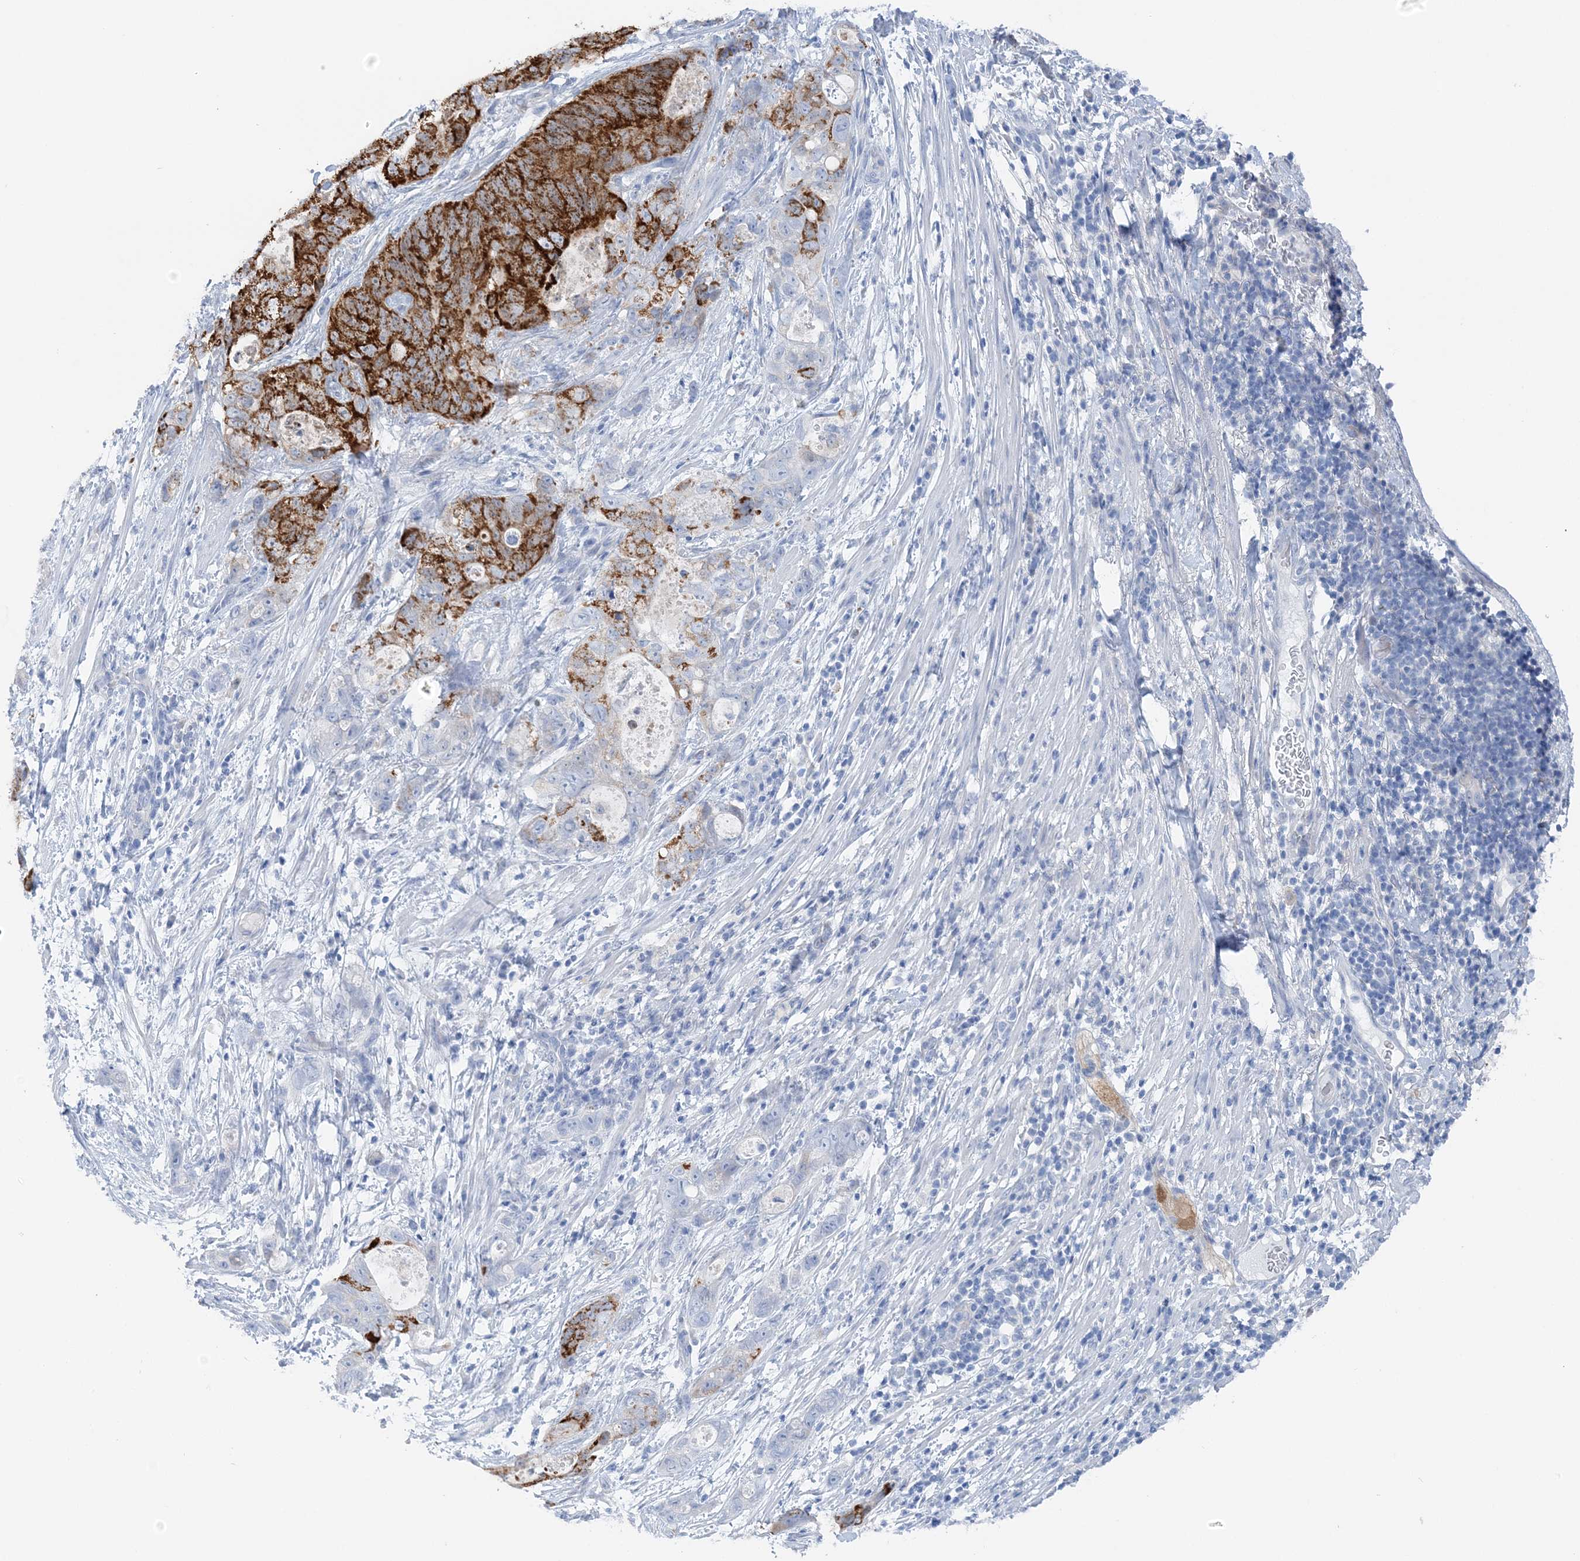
{"staining": {"intensity": "strong", "quantity": "25%-75%", "location": "cytoplasmic/membranous"}, "tissue": "stomach cancer", "cell_type": "Tumor cells", "image_type": "cancer", "snomed": [{"axis": "morphology", "description": "Normal tissue, NOS"}, {"axis": "morphology", "description": "Adenocarcinoma, NOS"}, {"axis": "topography", "description": "Stomach"}], "caption": "High-power microscopy captured an IHC micrograph of stomach adenocarcinoma, revealing strong cytoplasmic/membranous staining in approximately 25%-75% of tumor cells.", "gene": "HMGCS1", "patient": {"sex": "female", "age": 89}}